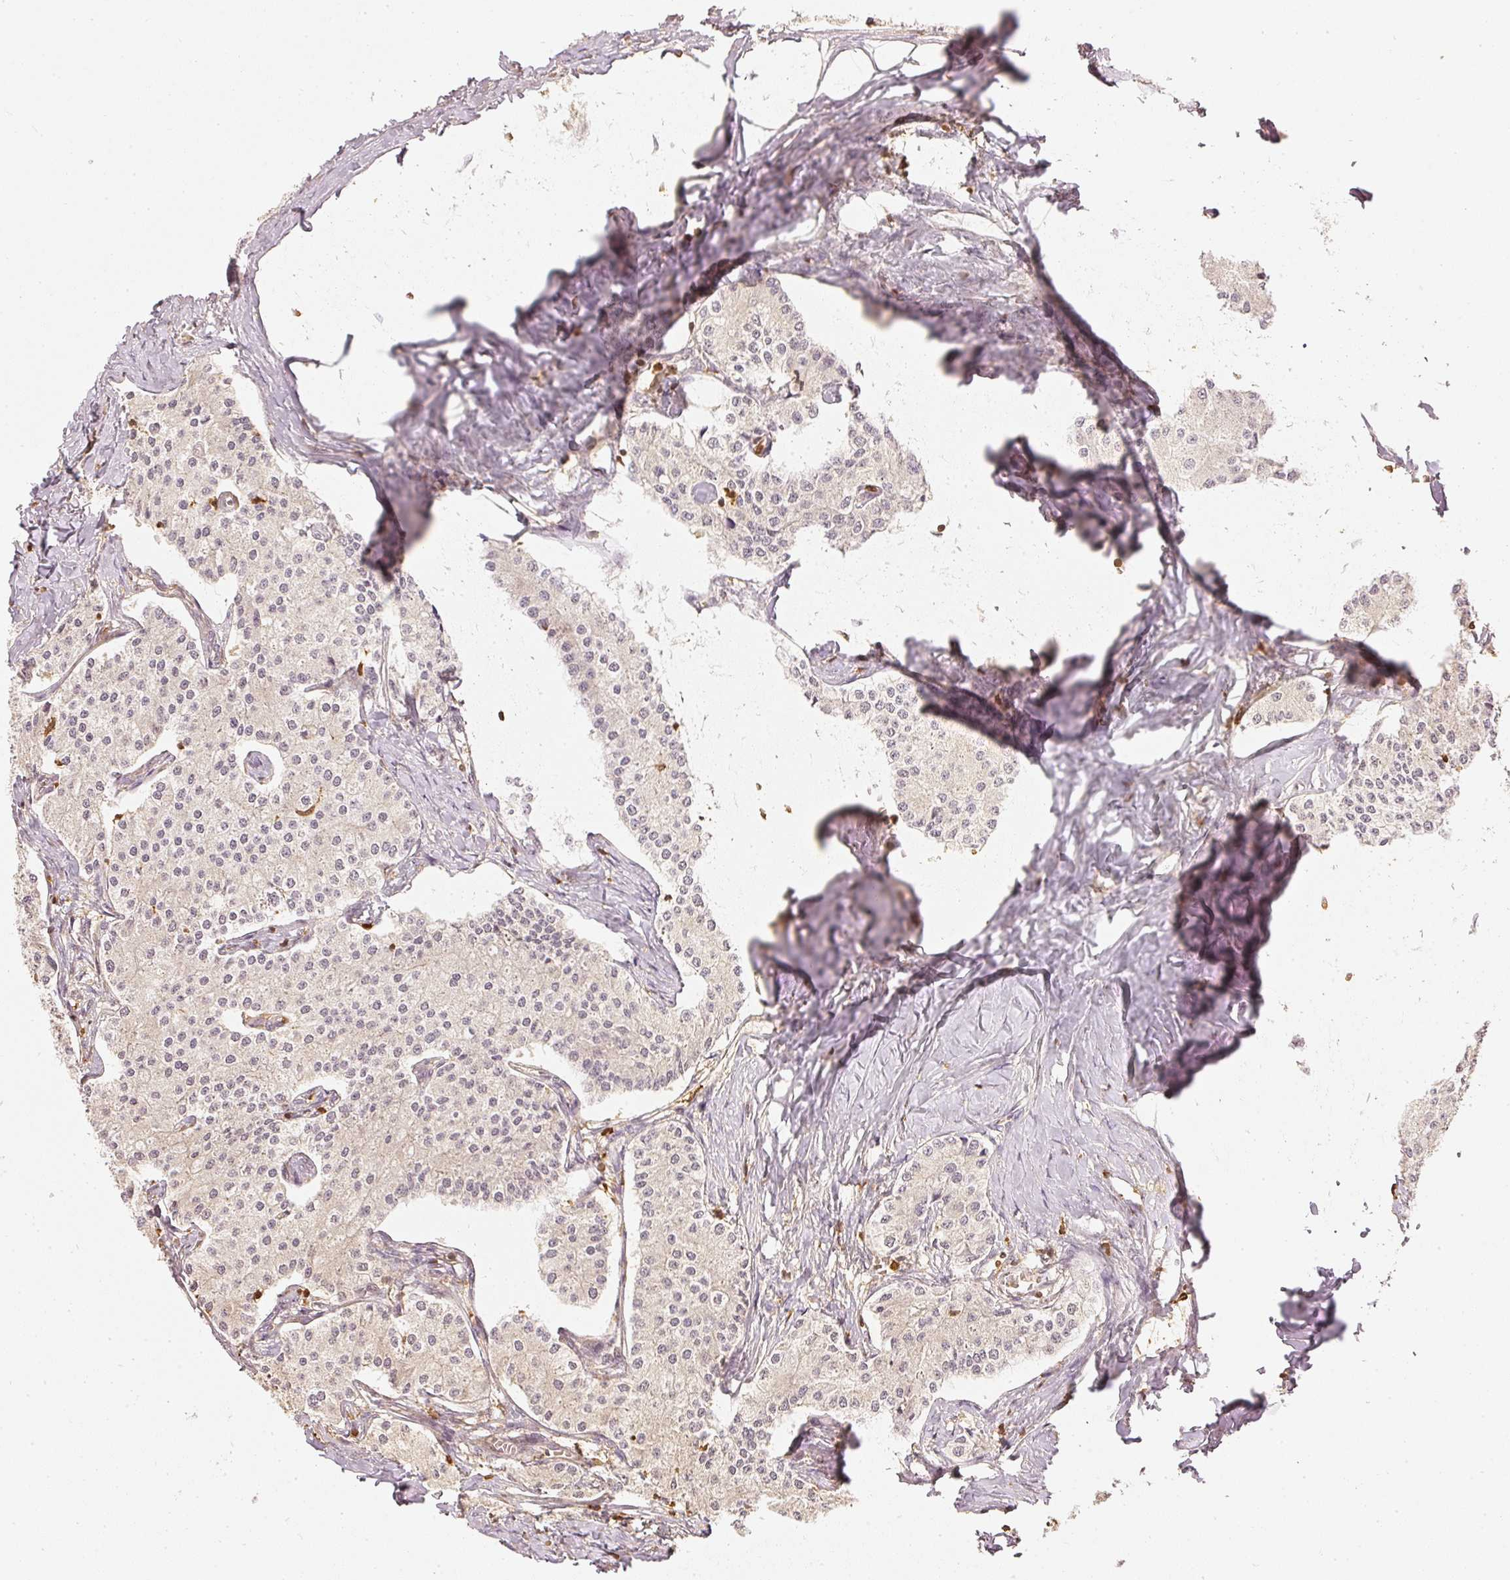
{"staining": {"intensity": "negative", "quantity": "none", "location": "none"}, "tissue": "carcinoid", "cell_type": "Tumor cells", "image_type": "cancer", "snomed": [{"axis": "morphology", "description": "Carcinoid, malignant, NOS"}, {"axis": "topography", "description": "Colon"}], "caption": "Immunohistochemistry (IHC) photomicrograph of malignant carcinoid stained for a protein (brown), which reveals no staining in tumor cells. (DAB IHC visualized using brightfield microscopy, high magnification).", "gene": "PFN1", "patient": {"sex": "female", "age": 52}}